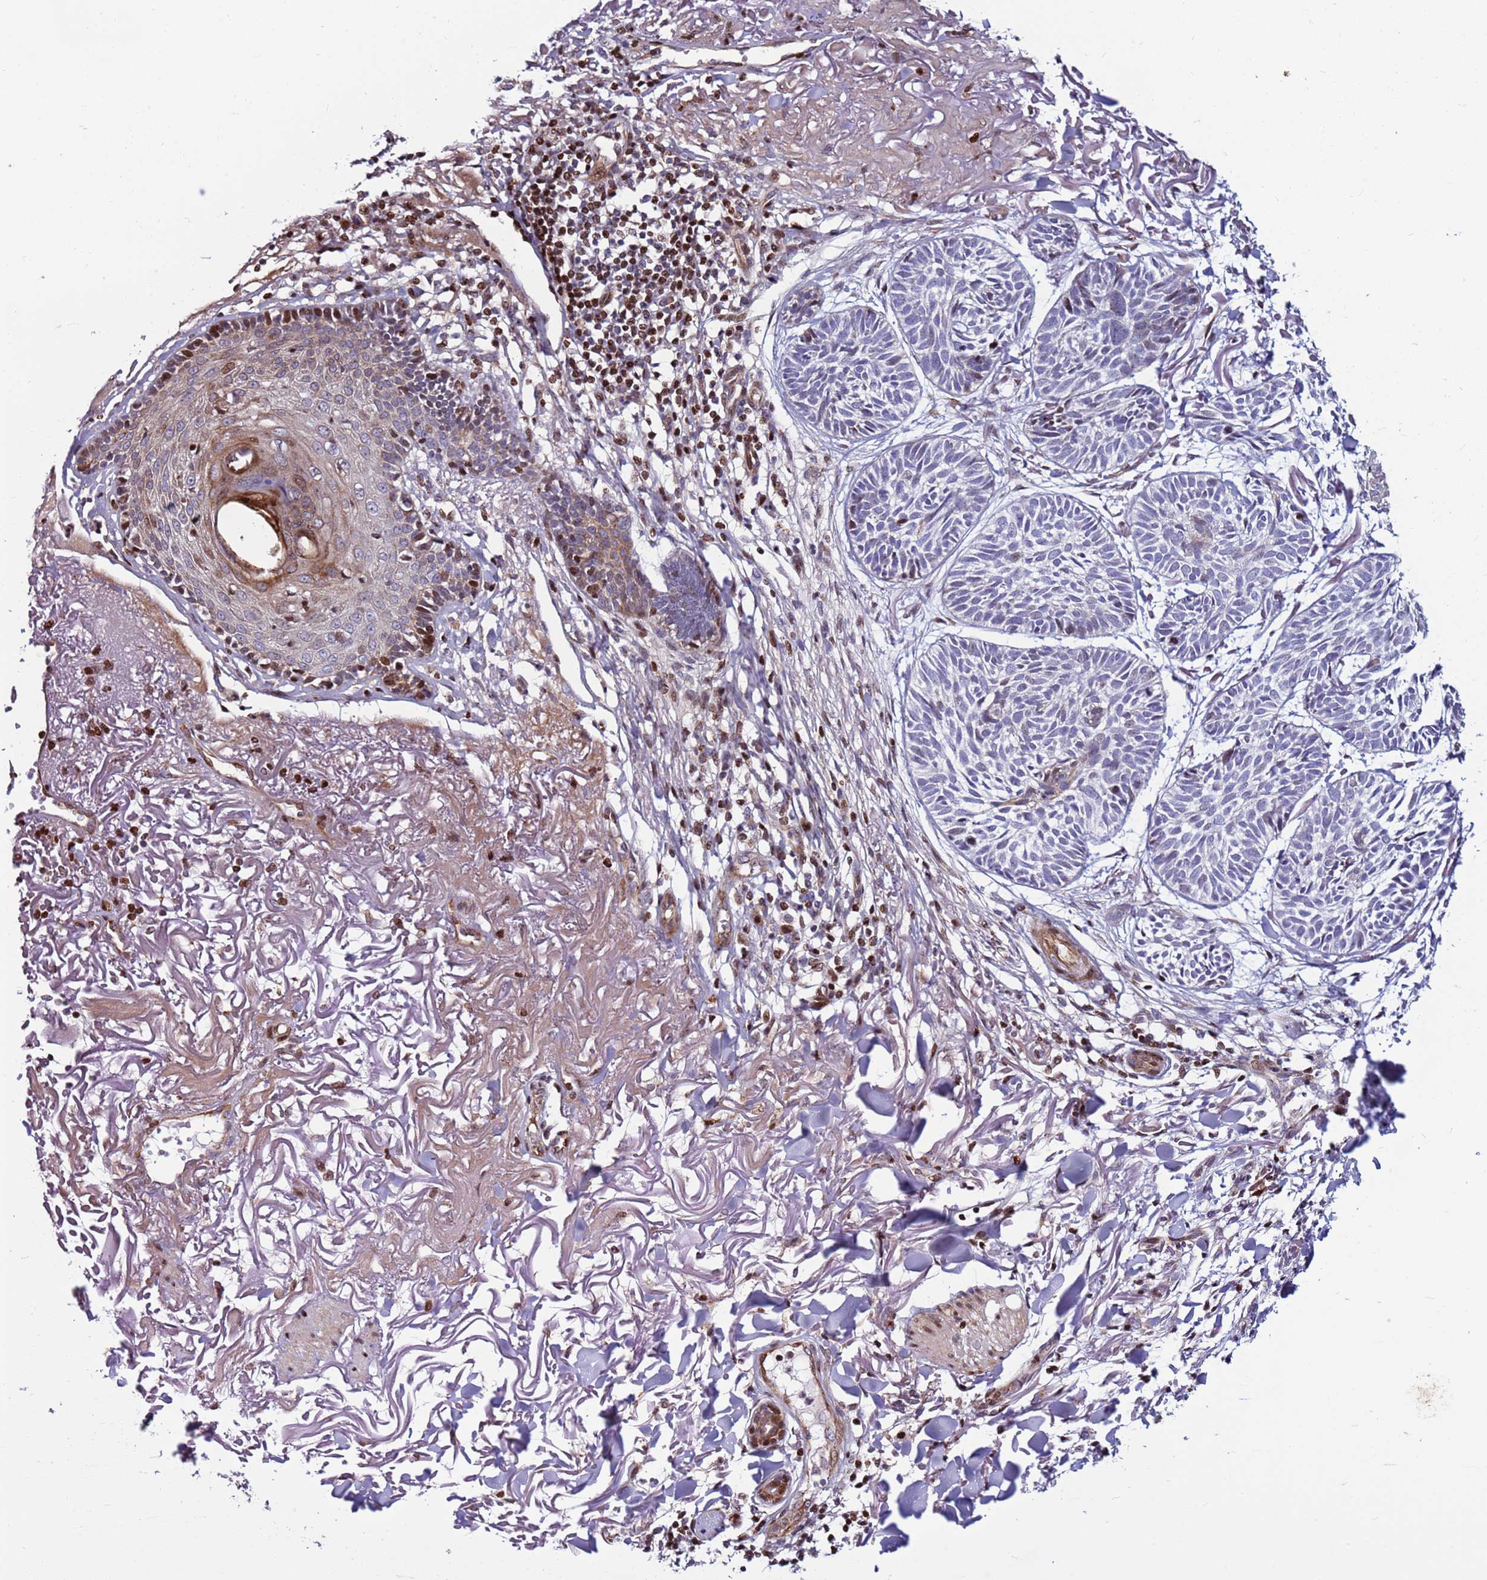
{"staining": {"intensity": "negative", "quantity": "none", "location": "none"}, "tissue": "skin cancer", "cell_type": "Tumor cells", "image_type": "cancer", "snomed": [{"axis": "morphology", "description": "Normal tissue, NOS"}, {"axis": "morphology", "description": "Basal cell carcinoma"}, {"axis": "topography", "description": "Skin"}], "caption": "Immunohistochemical staining of skin cancer displays no significant staining in tumor cells.", "gene": "WBP11", "patient": {"sex": "male", "age": 66}}